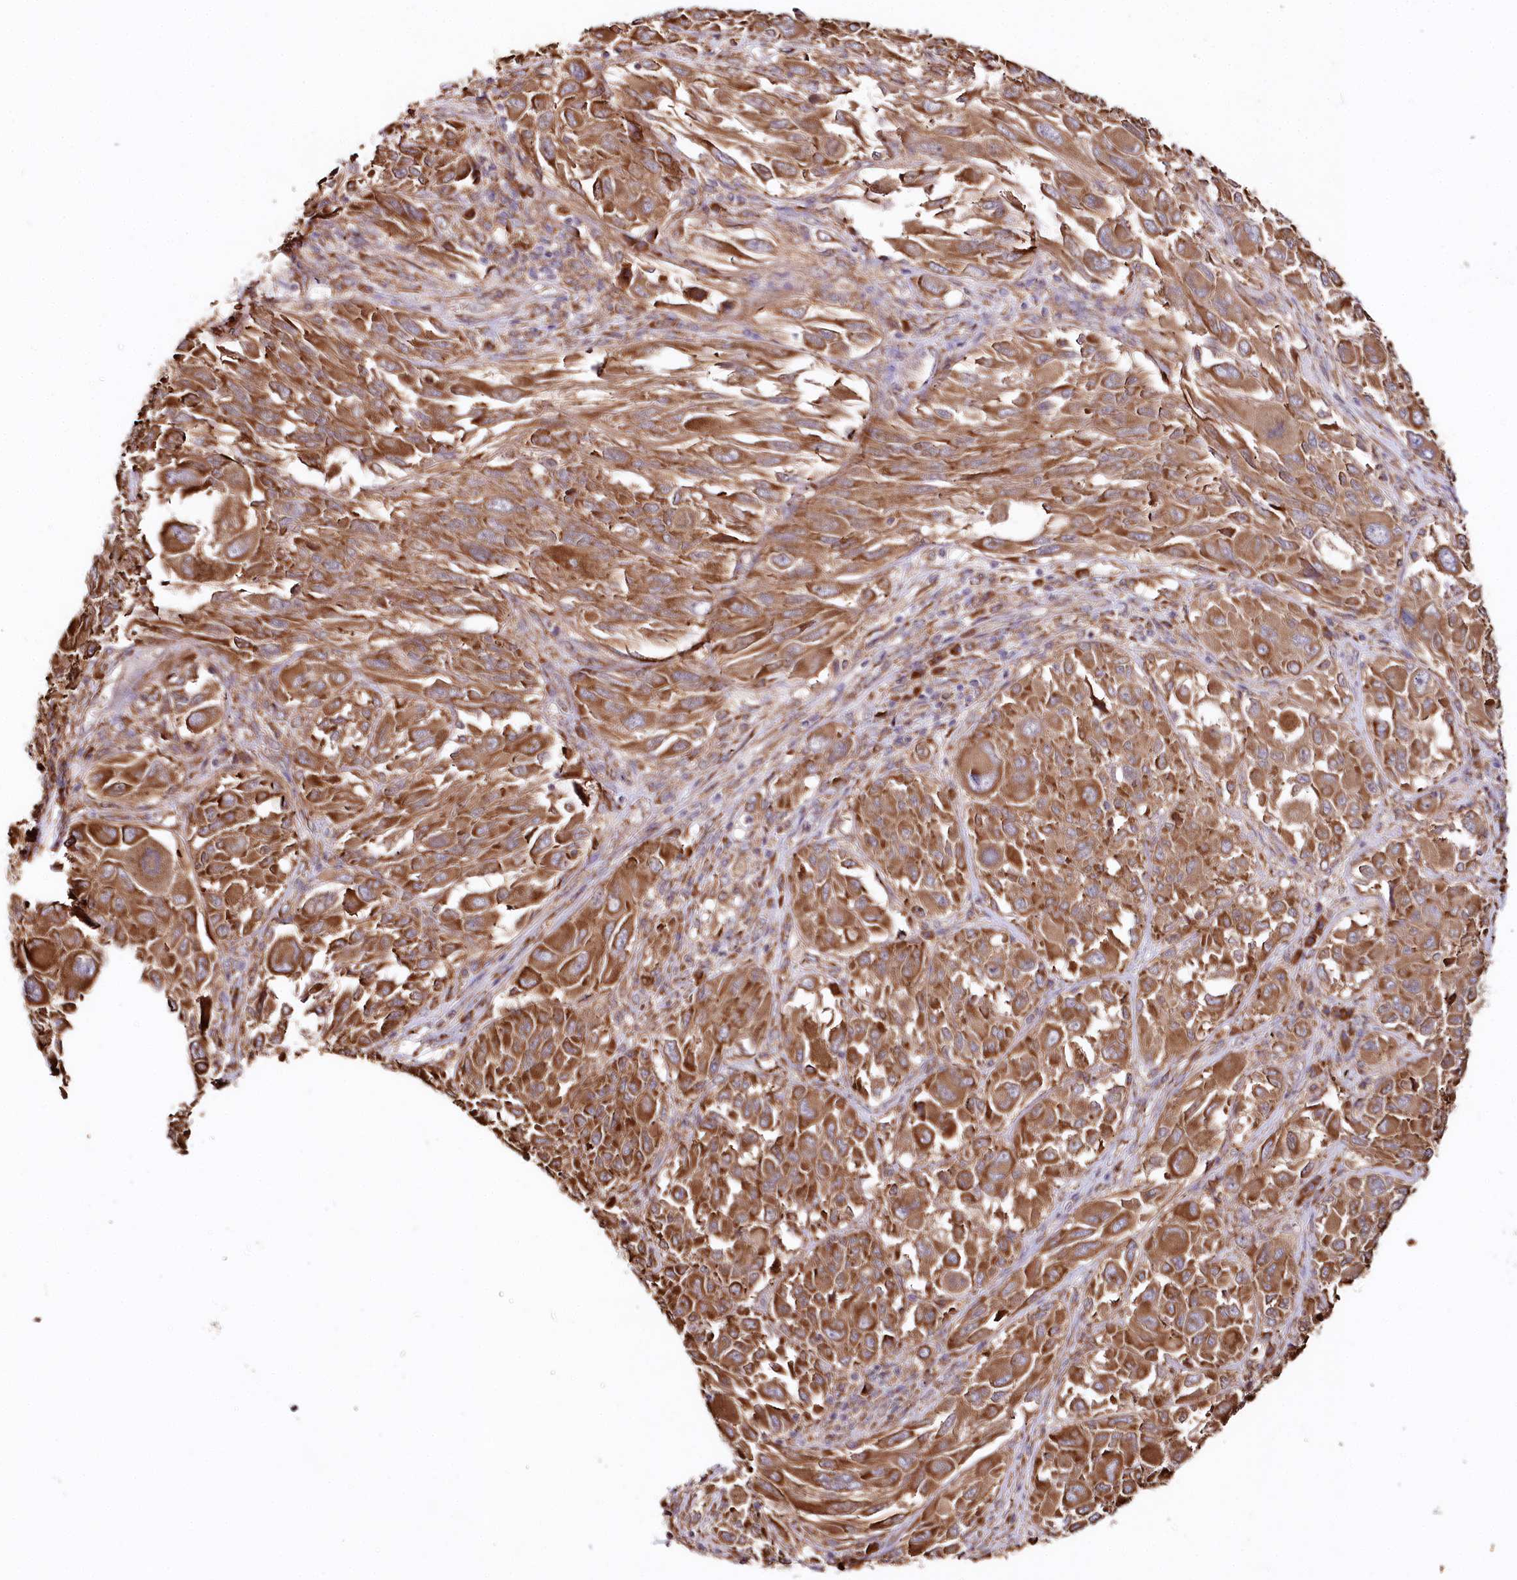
{"staining": {"intensity": "strong", "quantity": ">75%", "location": "cytoplasmic/membranous"}, "tissue": "melanoma", "cell_type": "Tumor cells", "image_type": "cancer", "snomed": [{"axis": "morphology", "description": "Malignant melanoma, NOS"}, {"axis": "topography", "description": "Skin"}], "caption": "Immunohistochemical staining of human melanoma displays high levels of strong cytoplasmic/membranous staining in about >75% of tumor cells.", "gene": "VEGFA", "patient": {"sex": "female", "age": 91}}